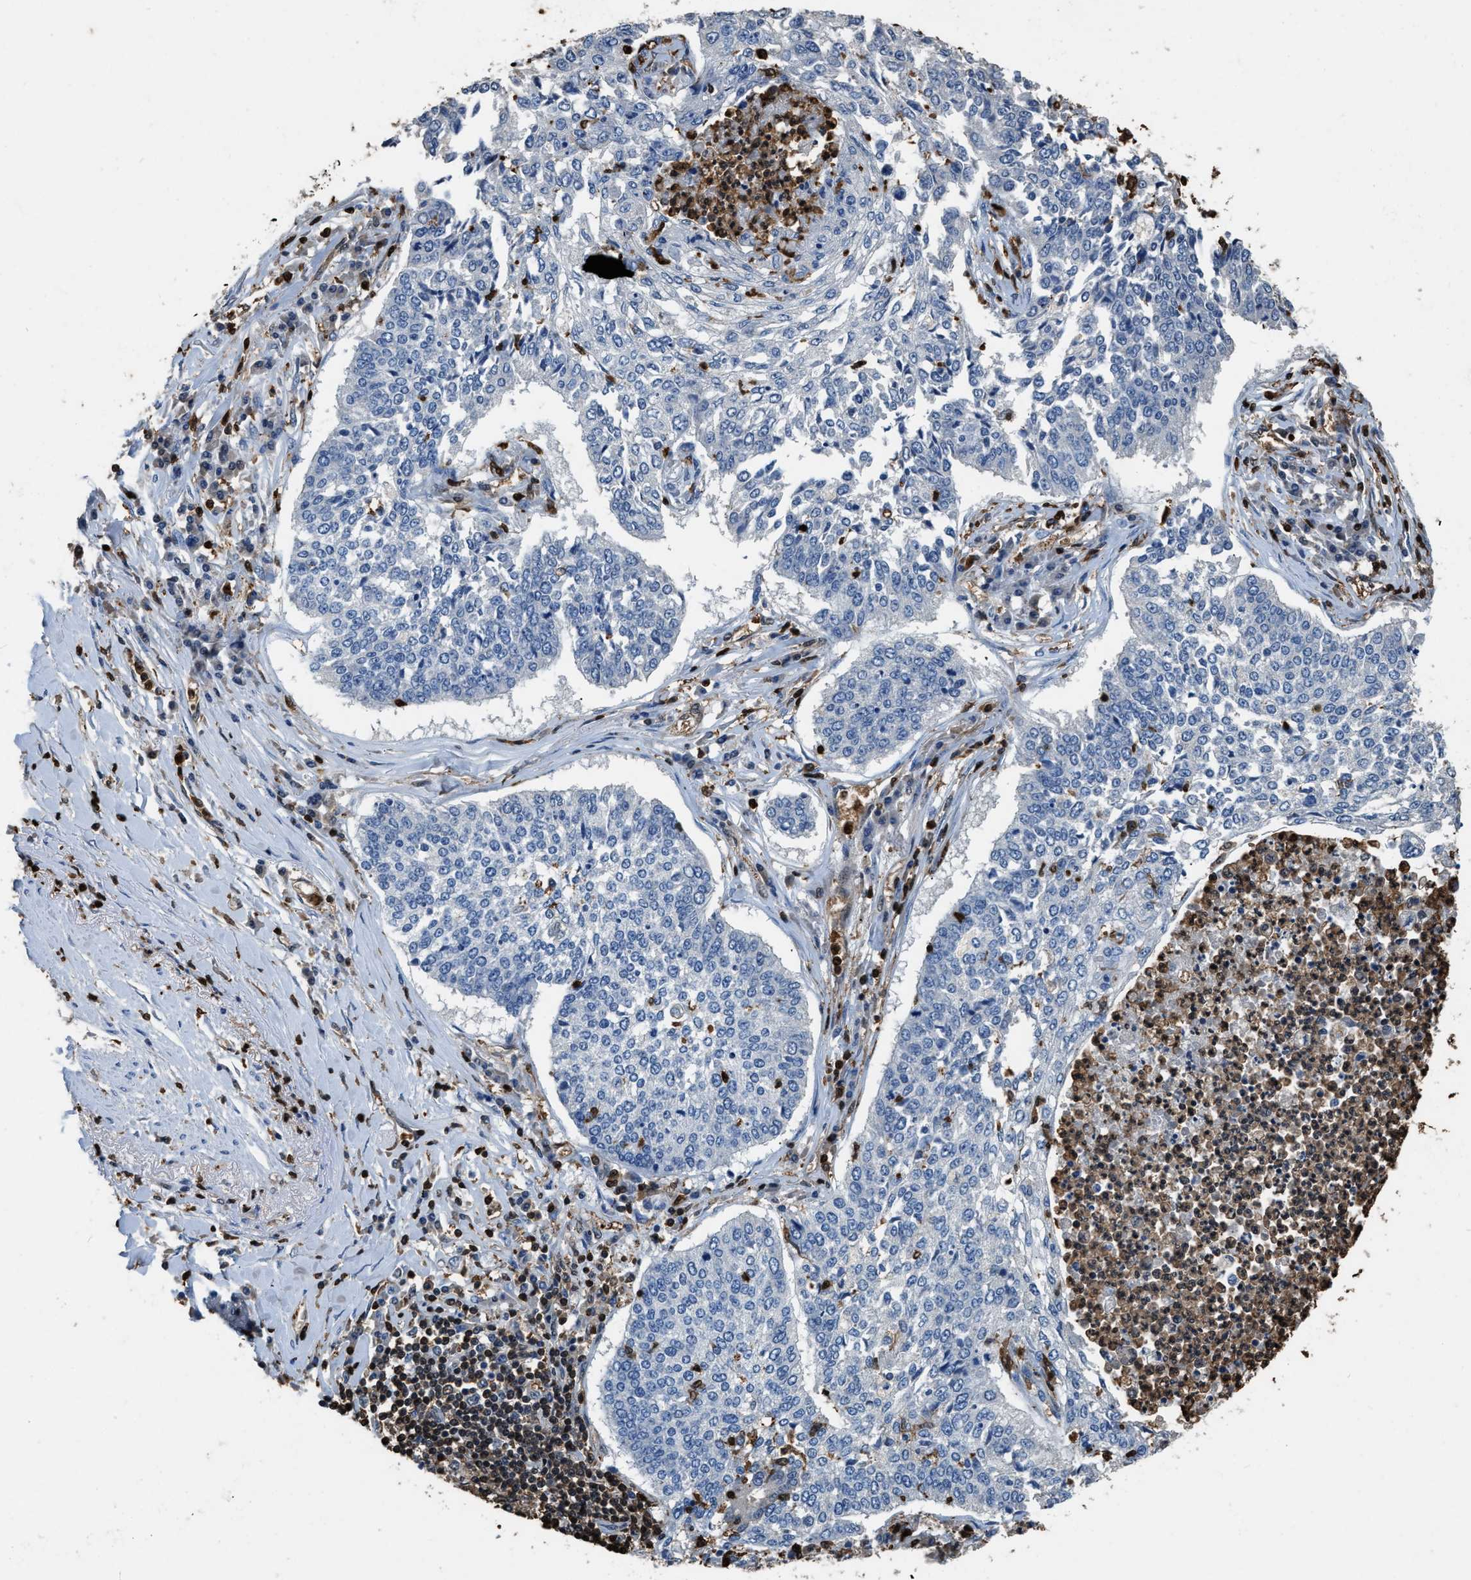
{"staining": {"intensity": "negative", "quantity": "none", "location": "none"}, "tissue": "lung cancer", "cell_type": "Tumor cells", "image_type": "cancer", "snomed": [{"axis": "morphology", "description": "Normal tissue, NOS"}, {"axis": "morphology", "description": "Squamous cell carcinoma, NOS"}, {"axis": "topography", "description": "Cartilage tissue"}, {"axis": "topography", "description": "Bronchus"}, {"axis": "topography", "description": "Lung"}], "caption": "Tumor cells are negative for protein expression in human lung cancer (squamous cell carcinoma). Nuclei are stained in blue.", "gene": "ARHGDIB", "patient": {"sex": "female", "age": 49}}